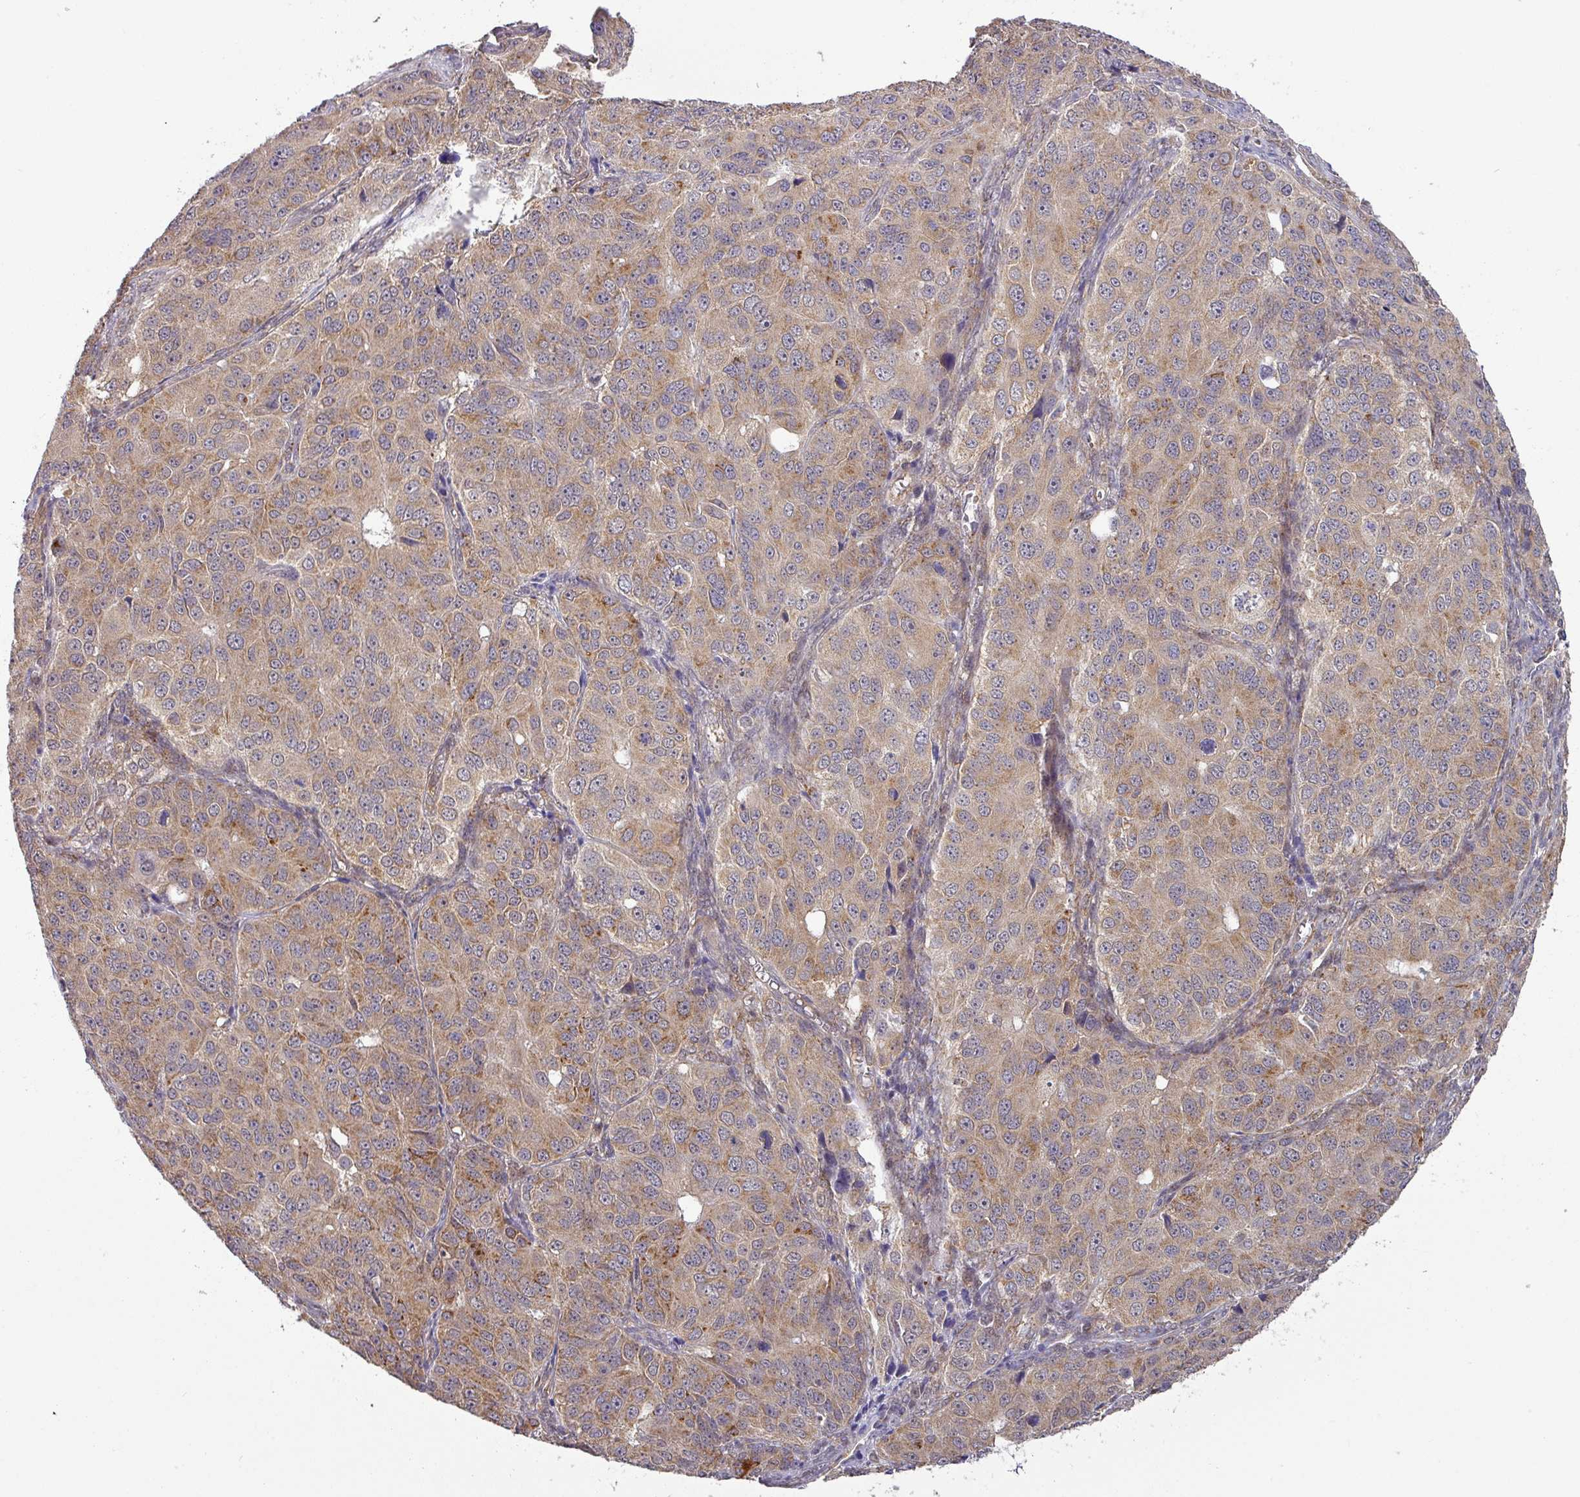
{"staining": {"intensity": "moderate", "quantity": ">75%", "location": "cytoplasmic/membranous"}, "tissue": "ovarian cancer", "cell_type": "Tumor cells", "image_type": "cancer", "snomed": [{"axis": "morphology", "description": "Carcinoma, endometroid"}, {"axis": "topography", "description": "Ovary"}], "caption": "Tumor cells show medium levels of moderate cytoplasmic/membranous expression in about >75% of cells in ovarian cancer.", "gene": "GALNT12", "patient": {"sex": "female", "age": 51}}